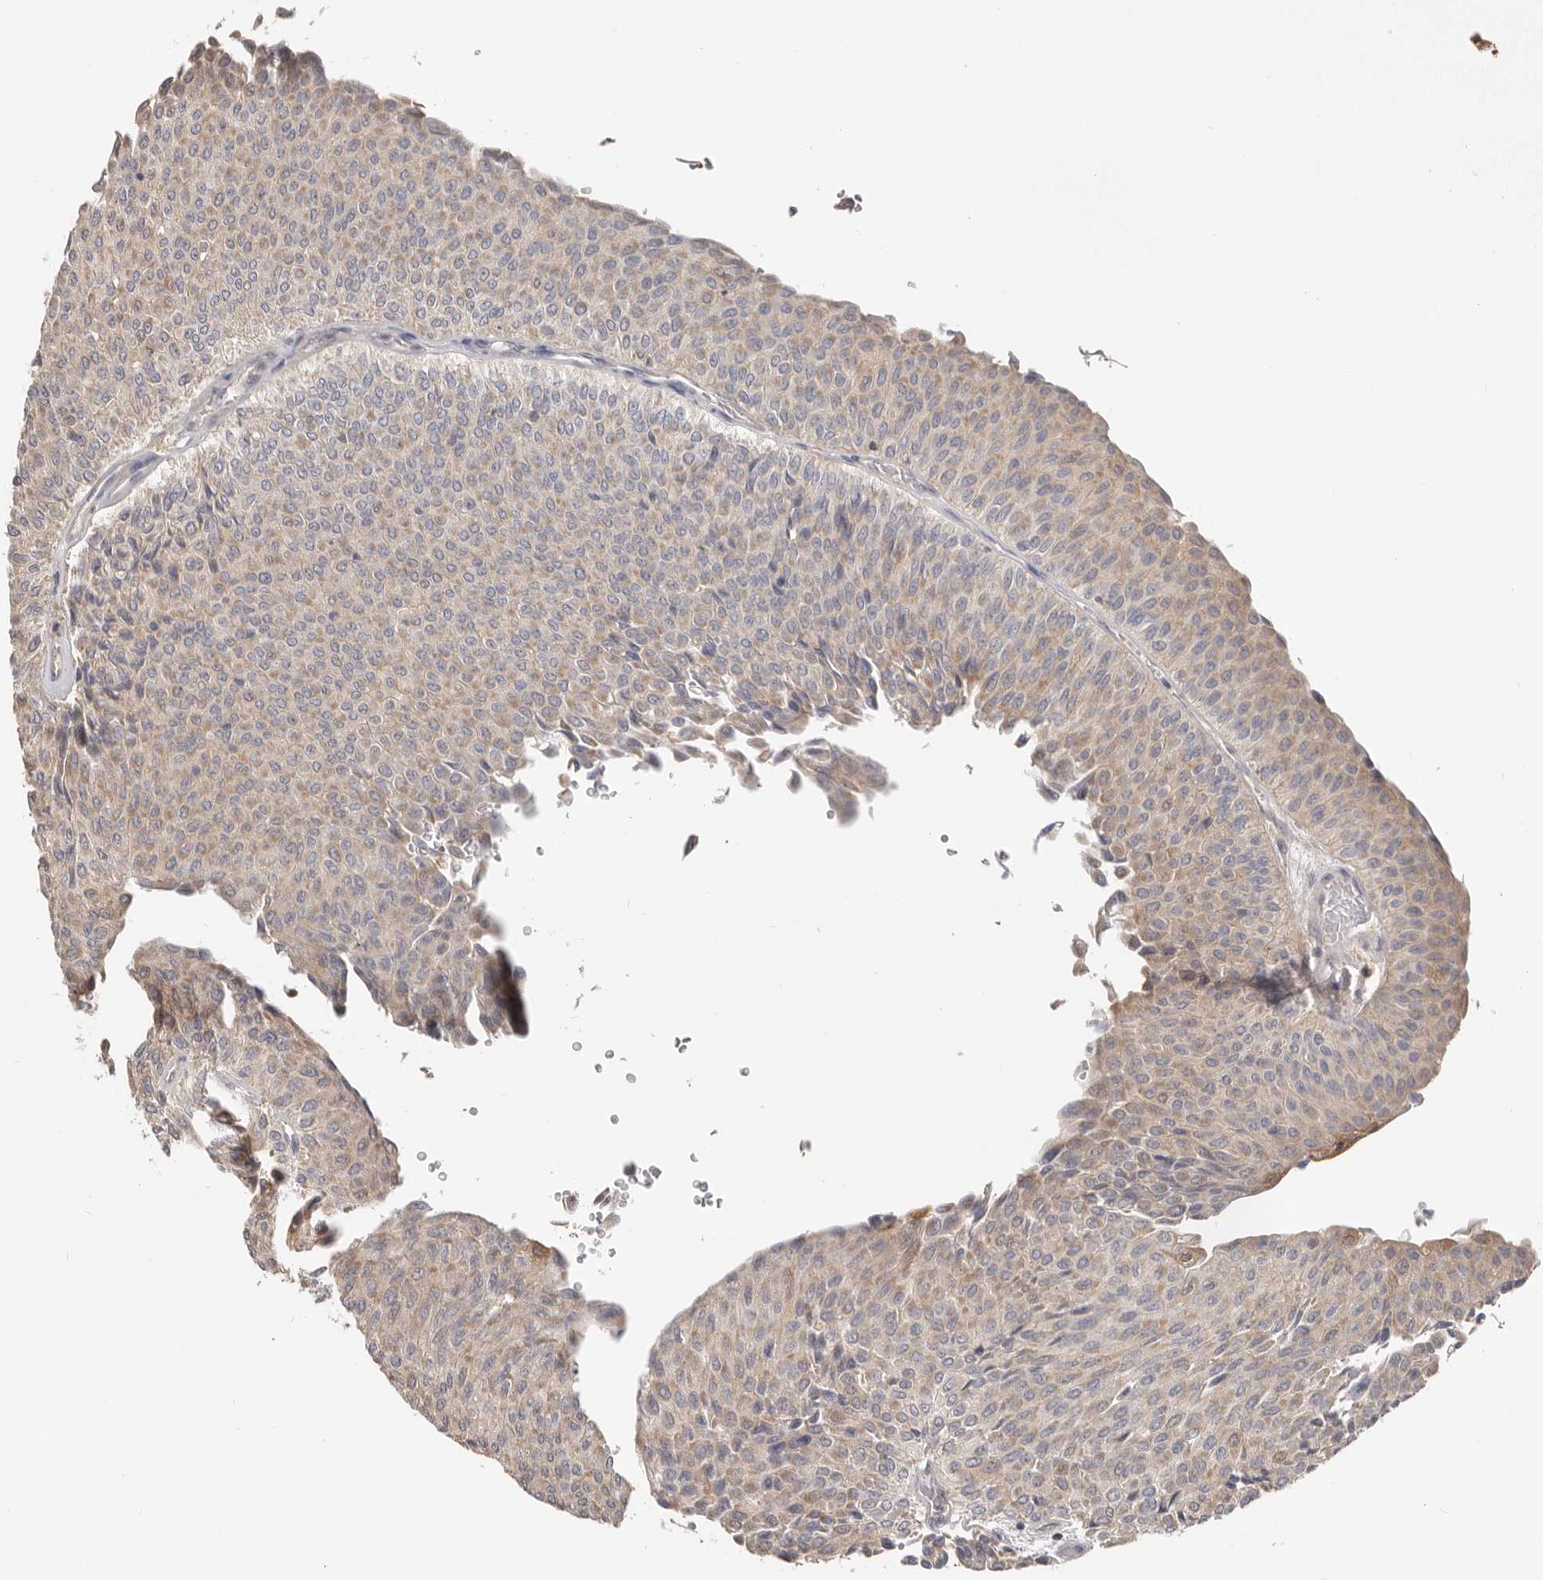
{"staining": {"intensity": "weak", "quantity": ">75%", "location": "cytoplasmic/membranous"}, "tissue": "urothelial cancer", "cell_type": "Tumor cells", "image_type": "cancer", "snomed": [{"axis": "morphology", "description": "Urothelial carcinoma, Low grade"}, {"axis": "topography", "description": "Urinary bladder"}], "caption": "An image of urothelial carcinoma (low-grade) stained for a protein reveals weak cytoplasmic/membranous brown staining in tumor cells.", "gene": "LRP6", "patient": {"sex": "male", "age": 78}}